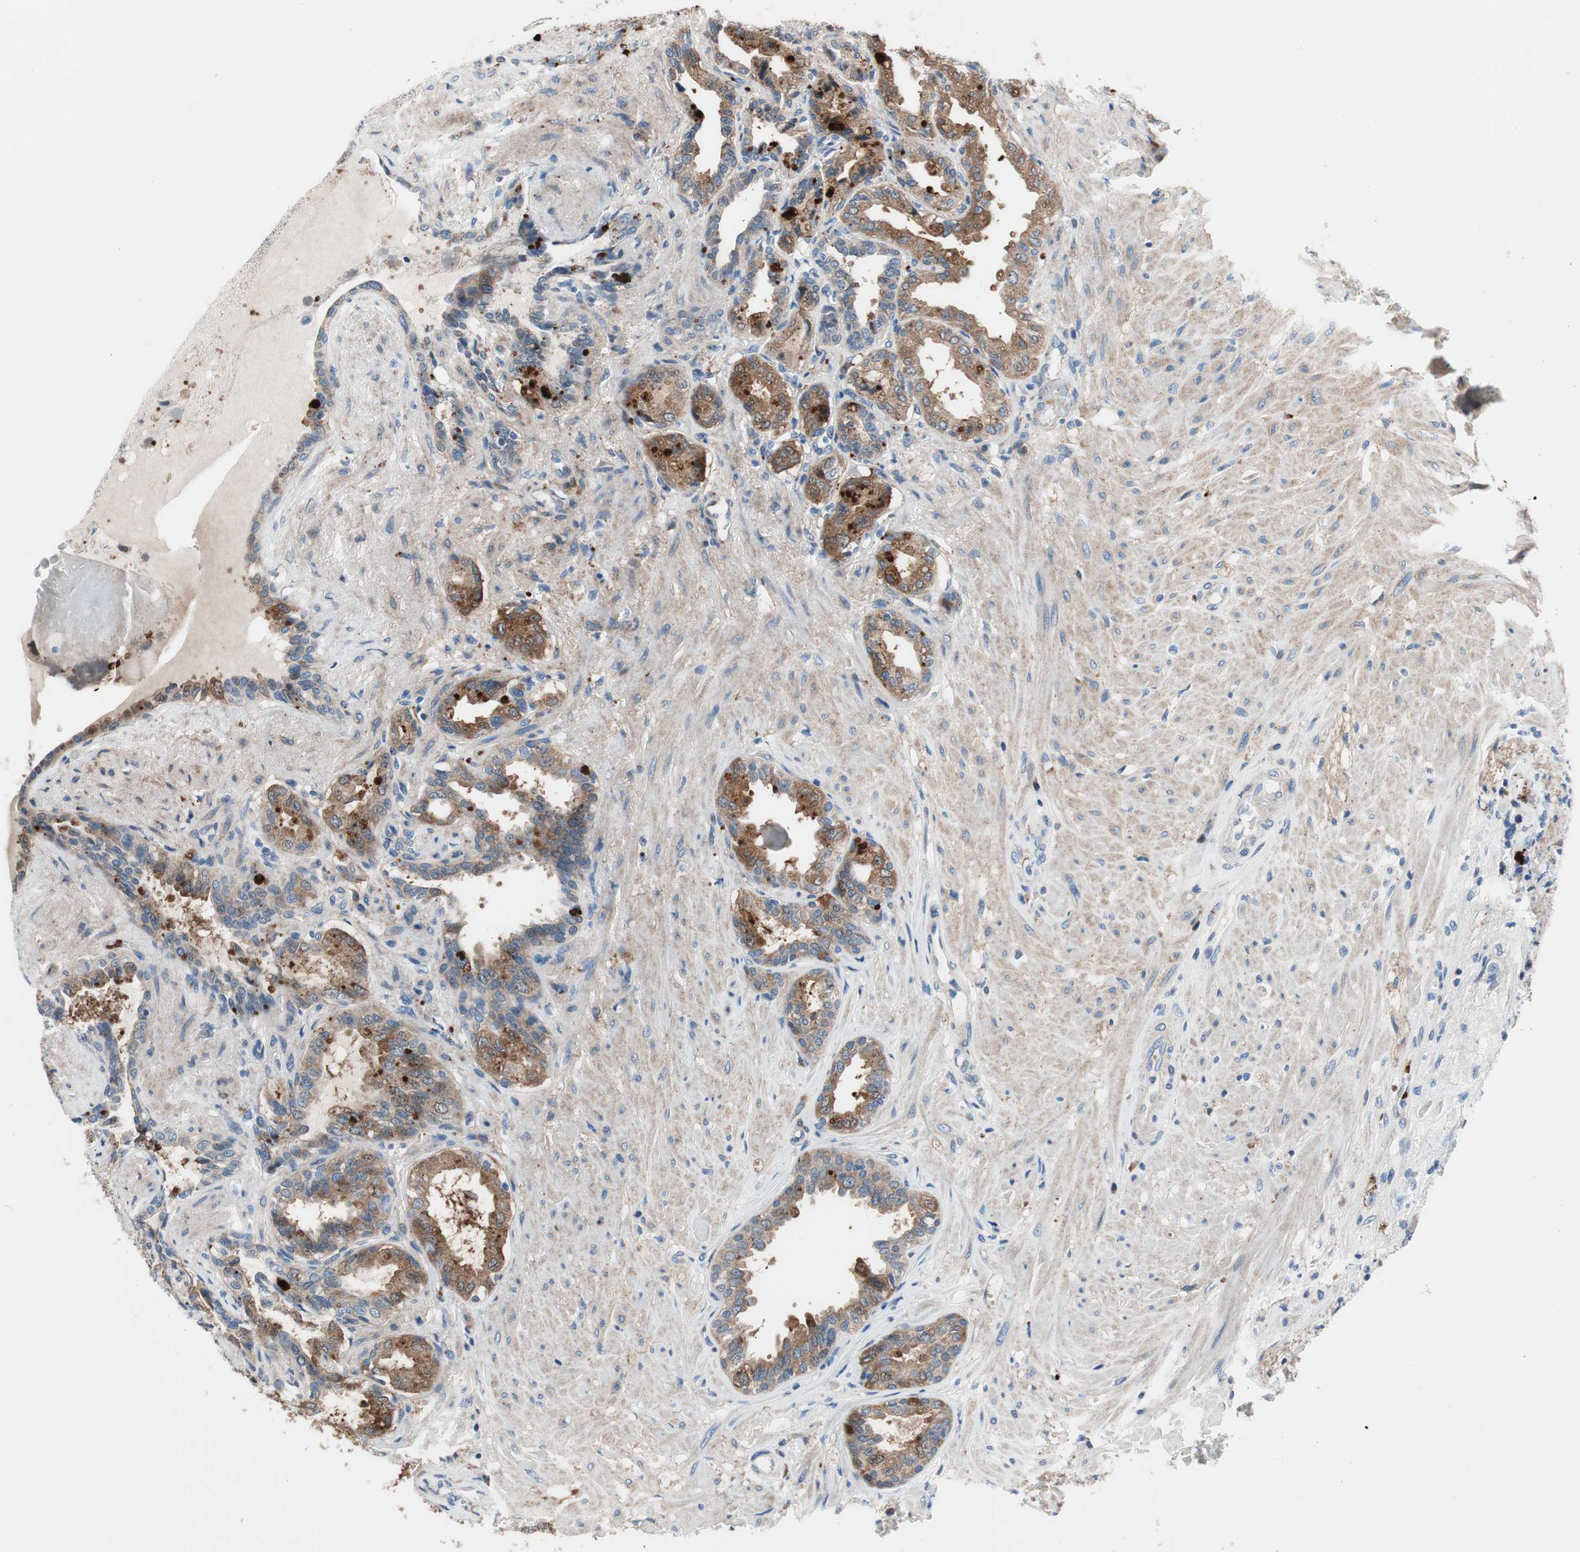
{"staining": {"intensity": "moderate", "quantity": ">75%", "location": "cytoplasmic/membranous"}, "tissue": "seminal vesicle", "cell_type": "Glandular cells", "image_type": "normal", "snomed": [{"axis": "morphology", "description": "Normal tissue, NOS"}, {"axis": "topography", "description": "Seminal veicle"}], "caption": "A brown stain shows moderate cytoplasmic/membranous staining of a protein in glandular cells of normal seminal vesicle.", "gene": "PRDX2", "patient": {"sex": "male", "age": 61}}